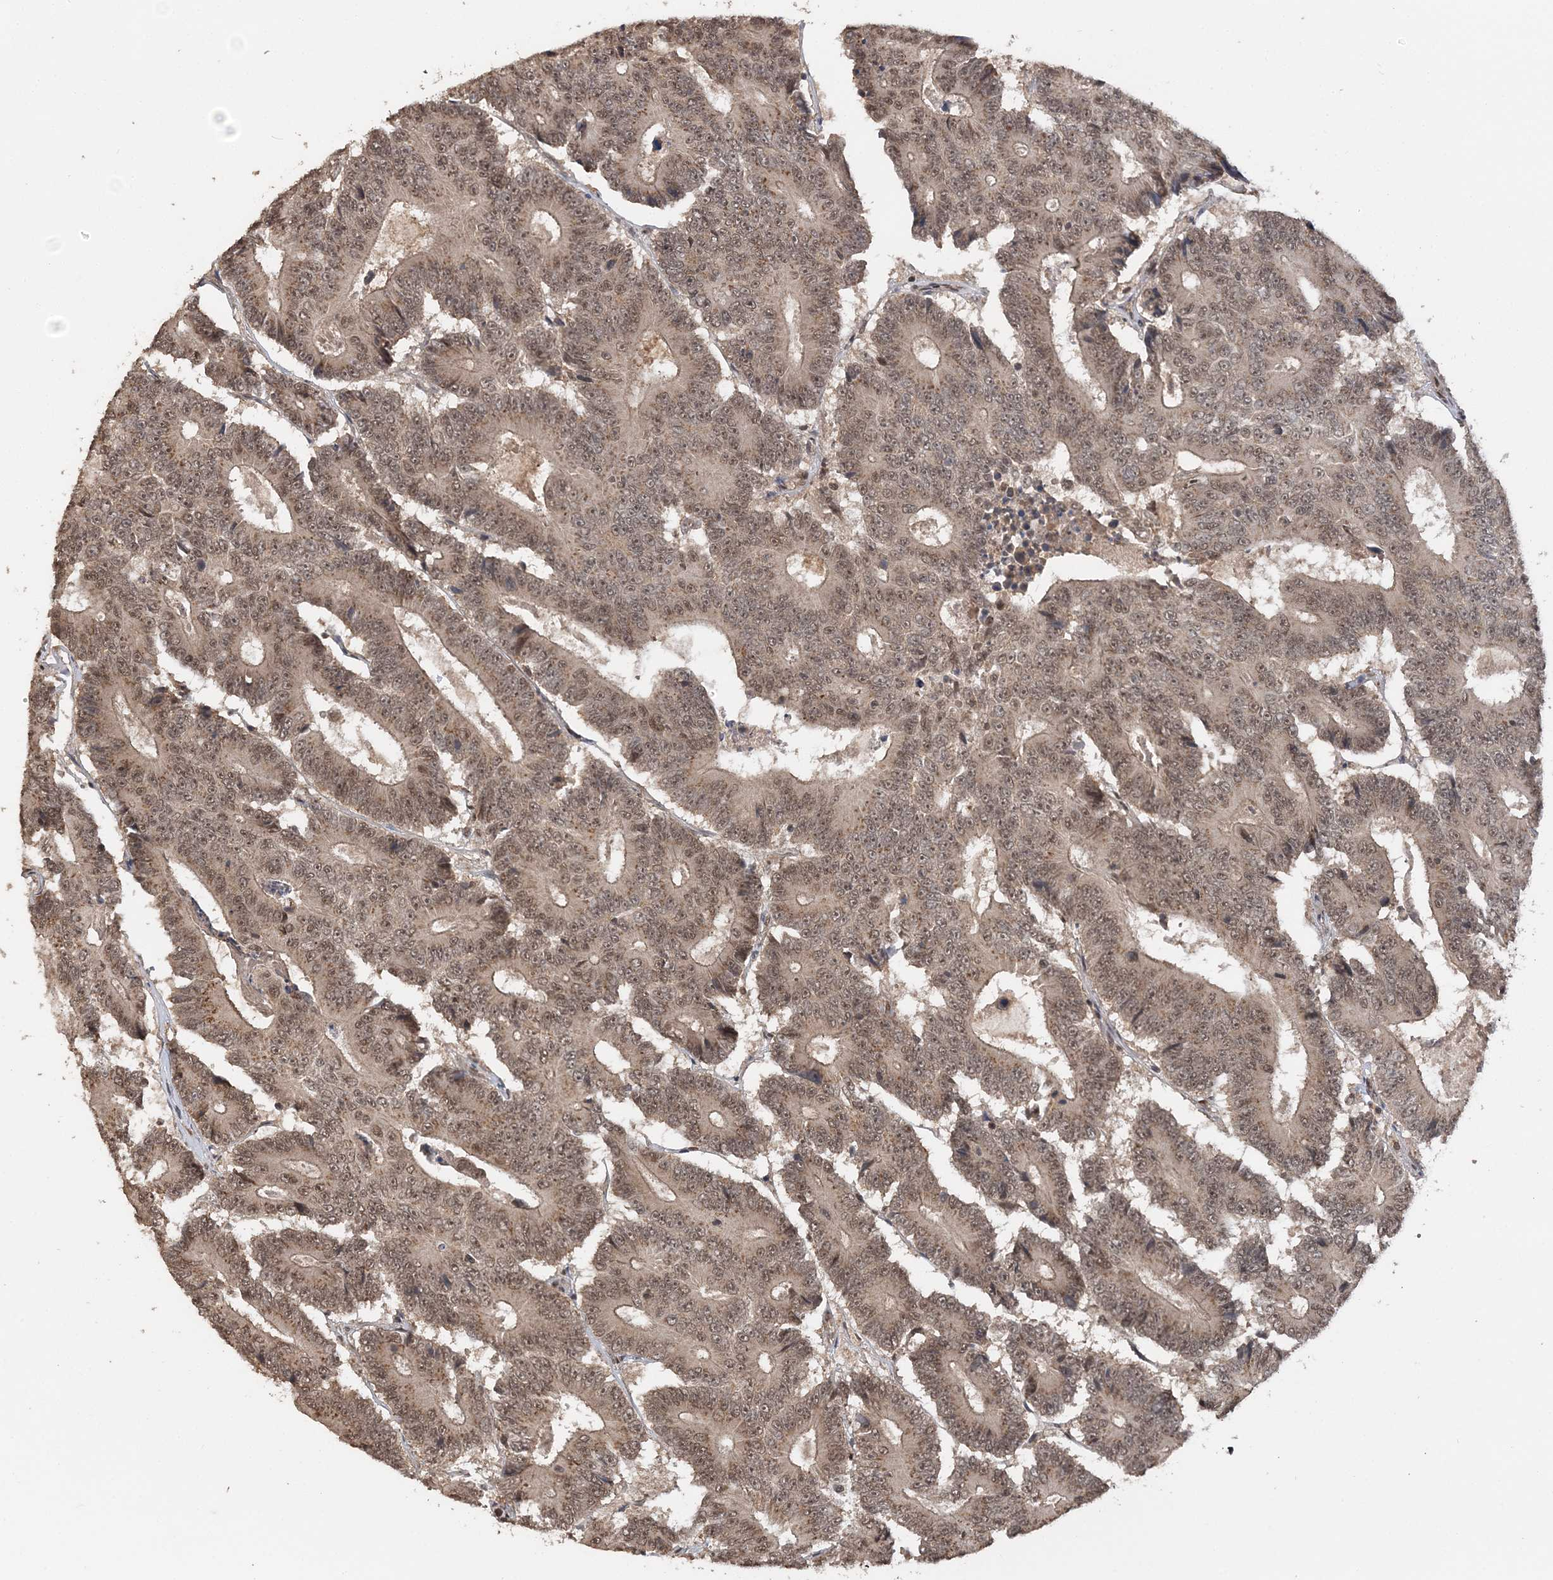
{"staining": {"intensity": "moderate", "quantity": ">75%", "location": "nuclear"}, "tissue": "colorectal cancer", "cell_type": "Tumor cells", "image_type": "cancer", "snomed": [{"axis": "morphology", "description": "Adenocarcinoma, NOS"}, {"axis": "topography", "description": "Colon"}], "caption": "Immunohistochemistry (IHC) histopathology image of colorectal adenocarcinoma stained for a protein (brown), which reveals medium levels of moderate nuclear expression in approximately >75% of tumor cells.", "gene": "TSHZ2", "patient": {"sex": "male", "age": 83}}